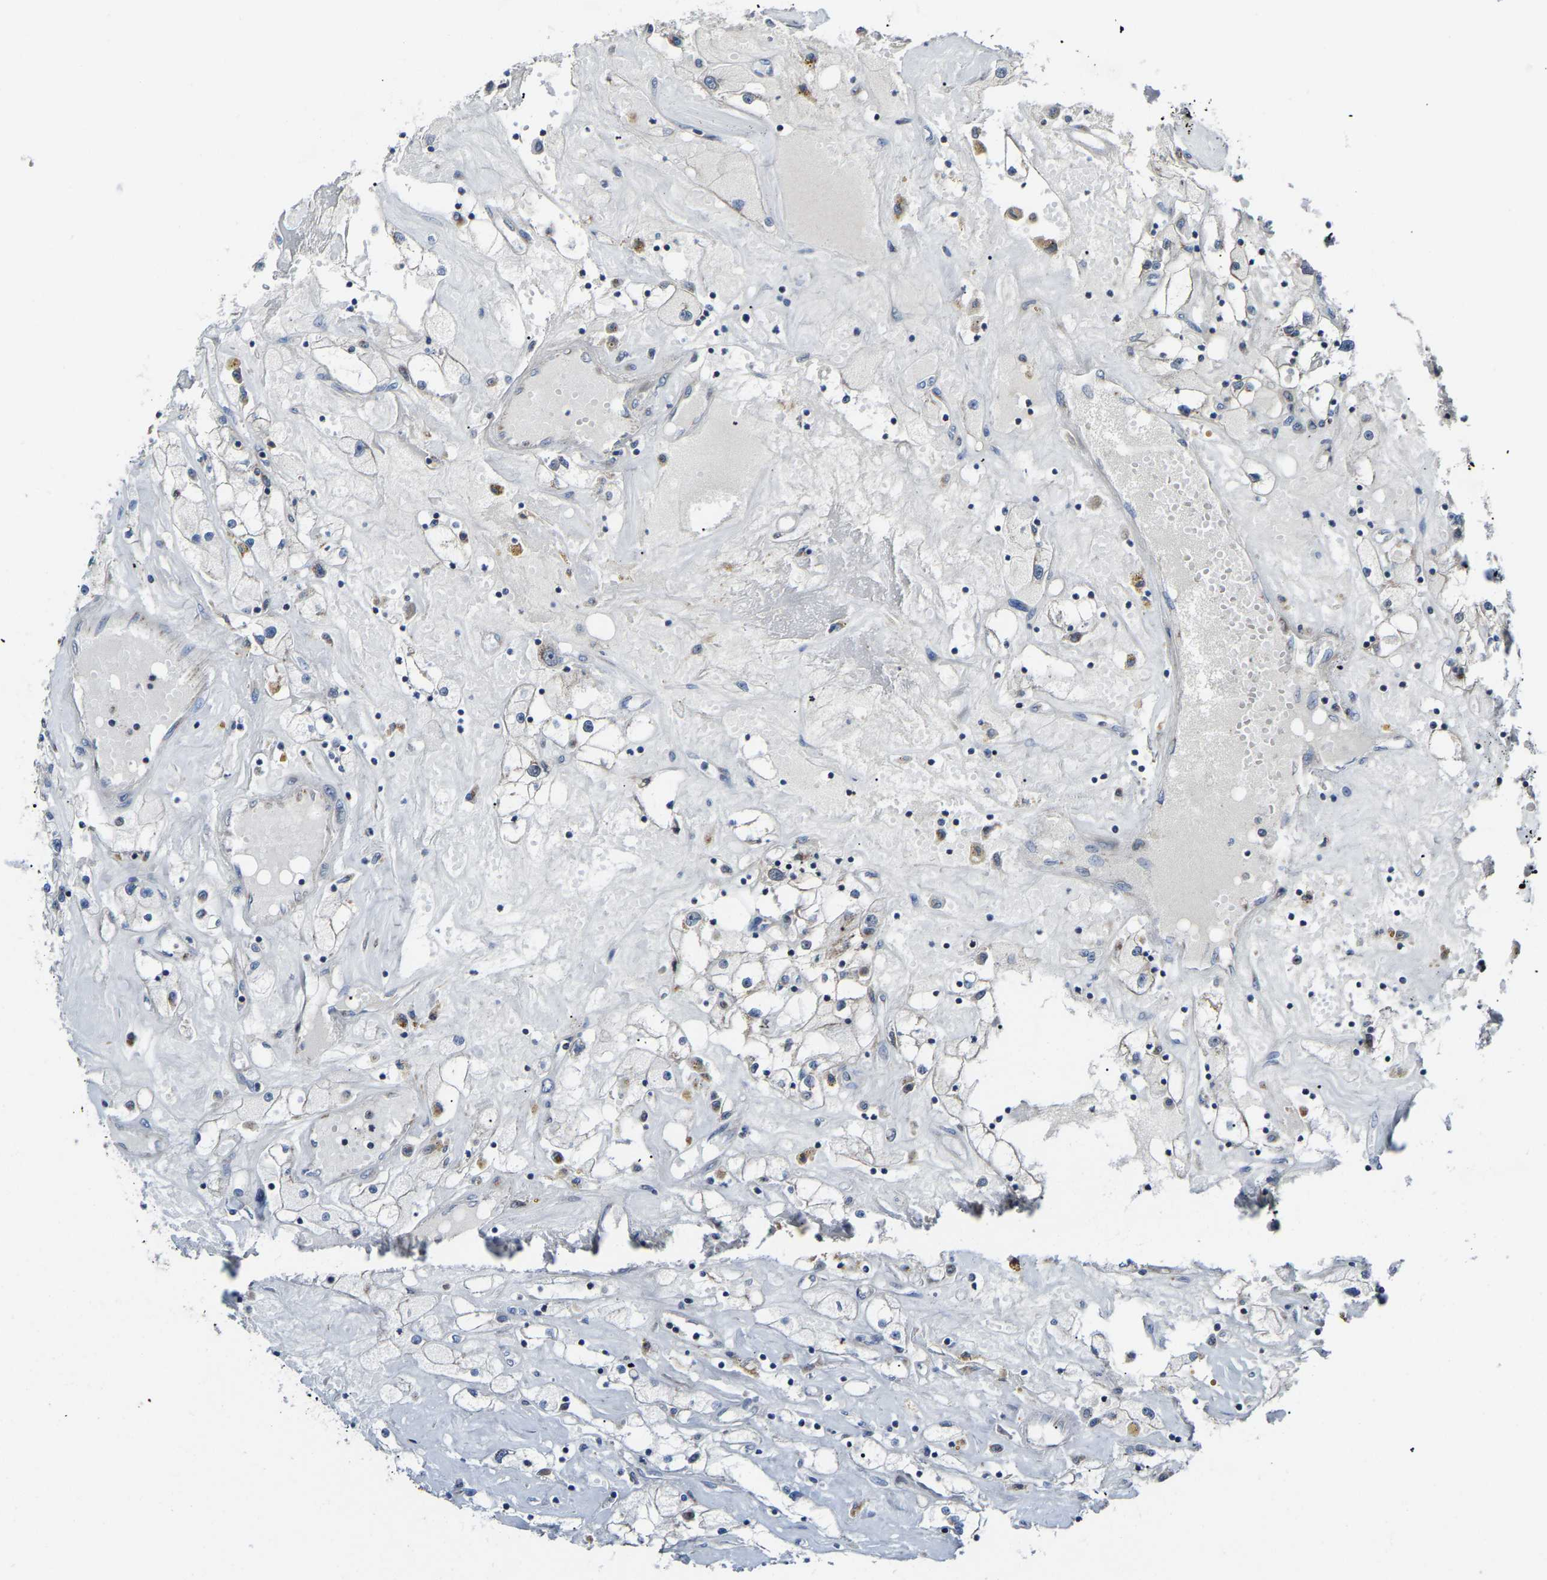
{"staining": {"intensity": "negative", "quantity": "none", "location": "none"}, "tissue": "renal cancer", "cell_type": "Tumor cells", "image_type": "cancer", "snomed": [{"axis": "morphology", "description": "Adenocarcinoma, NOS"}, {"axis": "topography", "description": "Kidney"}], "caption": "Immunohistochemical staining of renal cancer (adenocarcinoma) shows no significant staining in tumor cells.", "gene": "CANT1", "patient": {"sex": "male", "age": 56}}